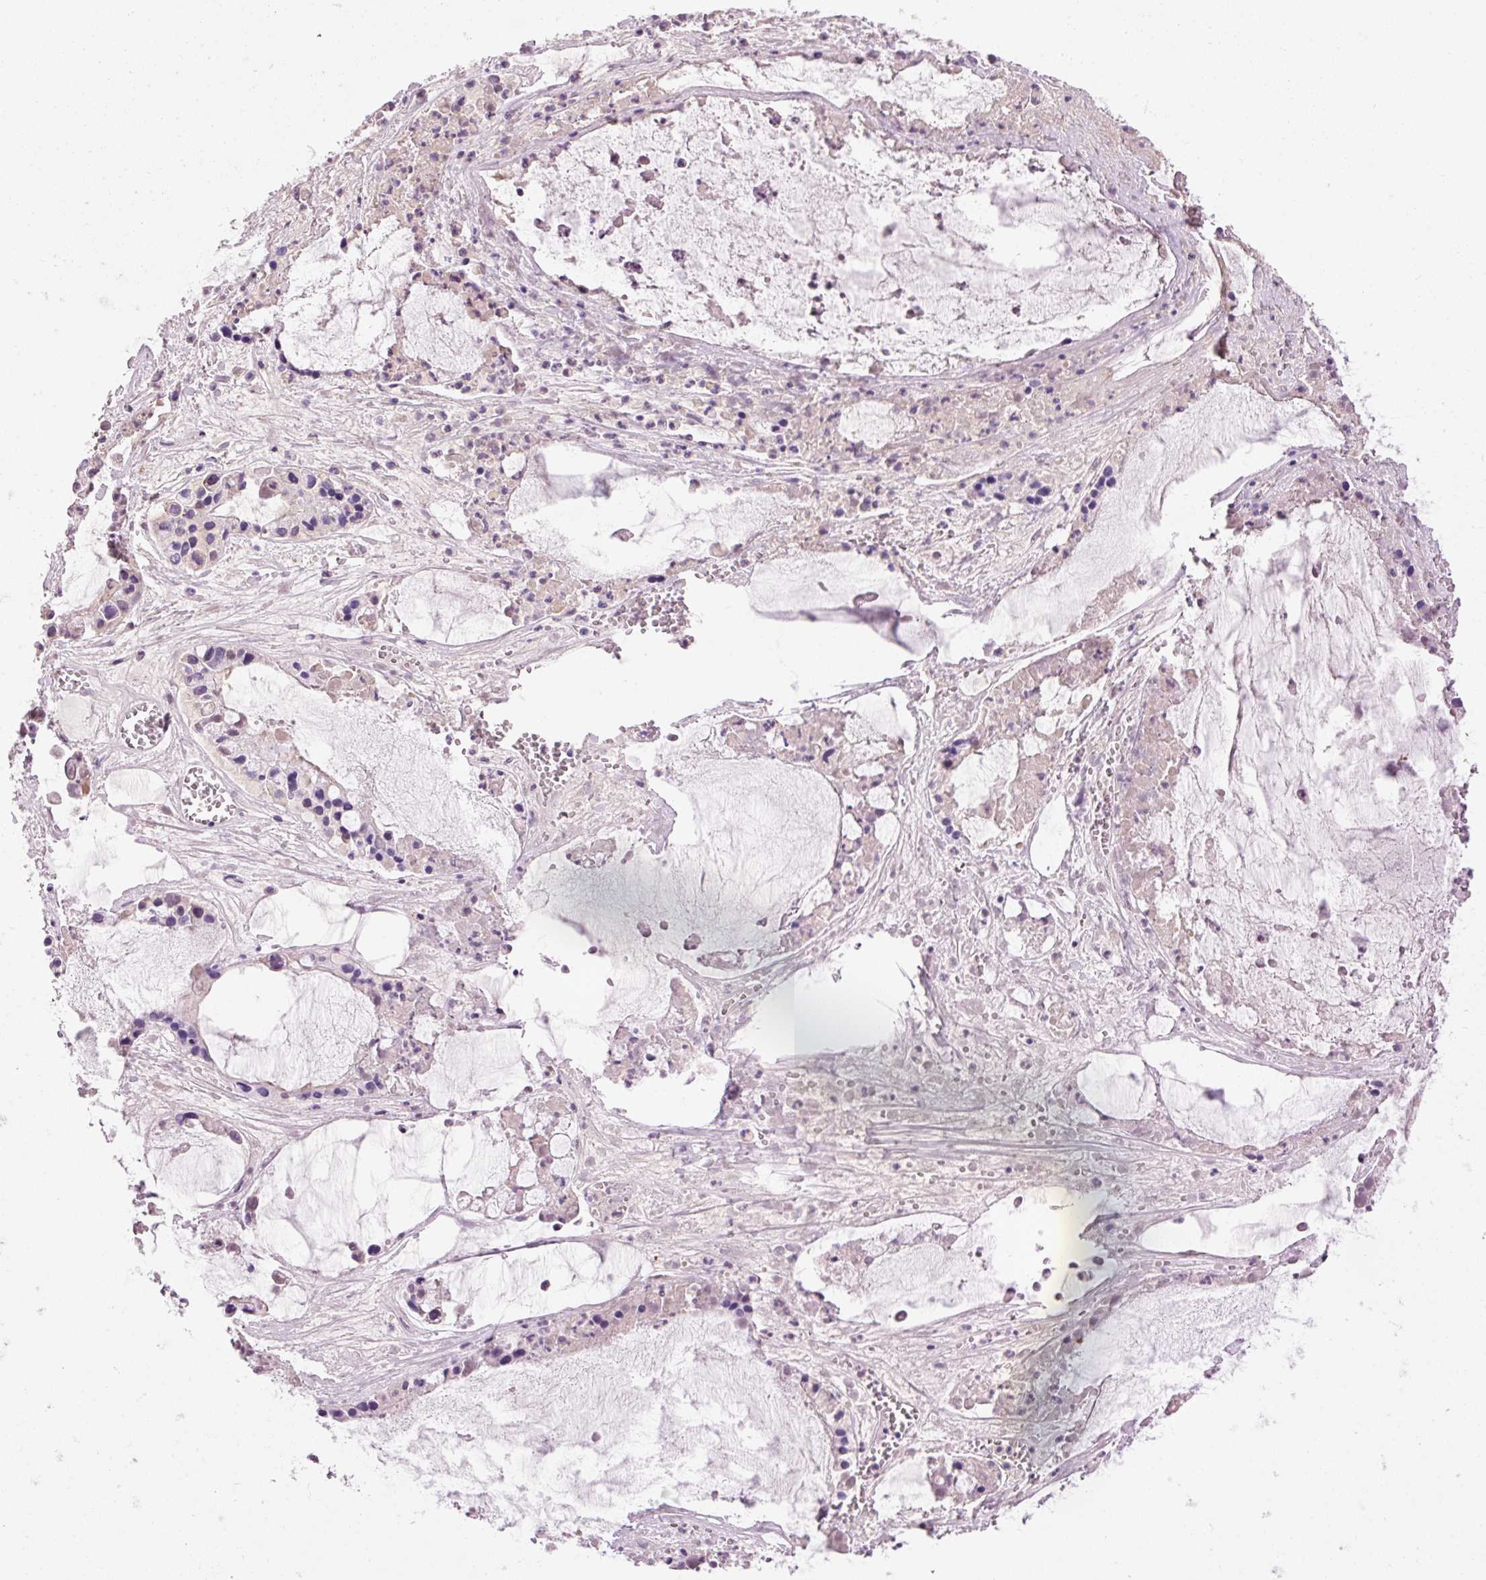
{"staining": {"intensity": "negative", "quantity": "none", "location": "none"}, "tissue": "ovarian cancer", "cell_type": "Tumor cells", "image_type": "cancer", "snomed": [{"axis": "morphology", "description": "Cystadenocarcinoma, mucinous, NOS"}, {"axis": "topography", "description": "Ovary"}], "caption": "IHC of human ovarian cancer reveals no expression in tumor cells.", "gene": "KLF1", "patient": {"sex": "female", "age": 63}}